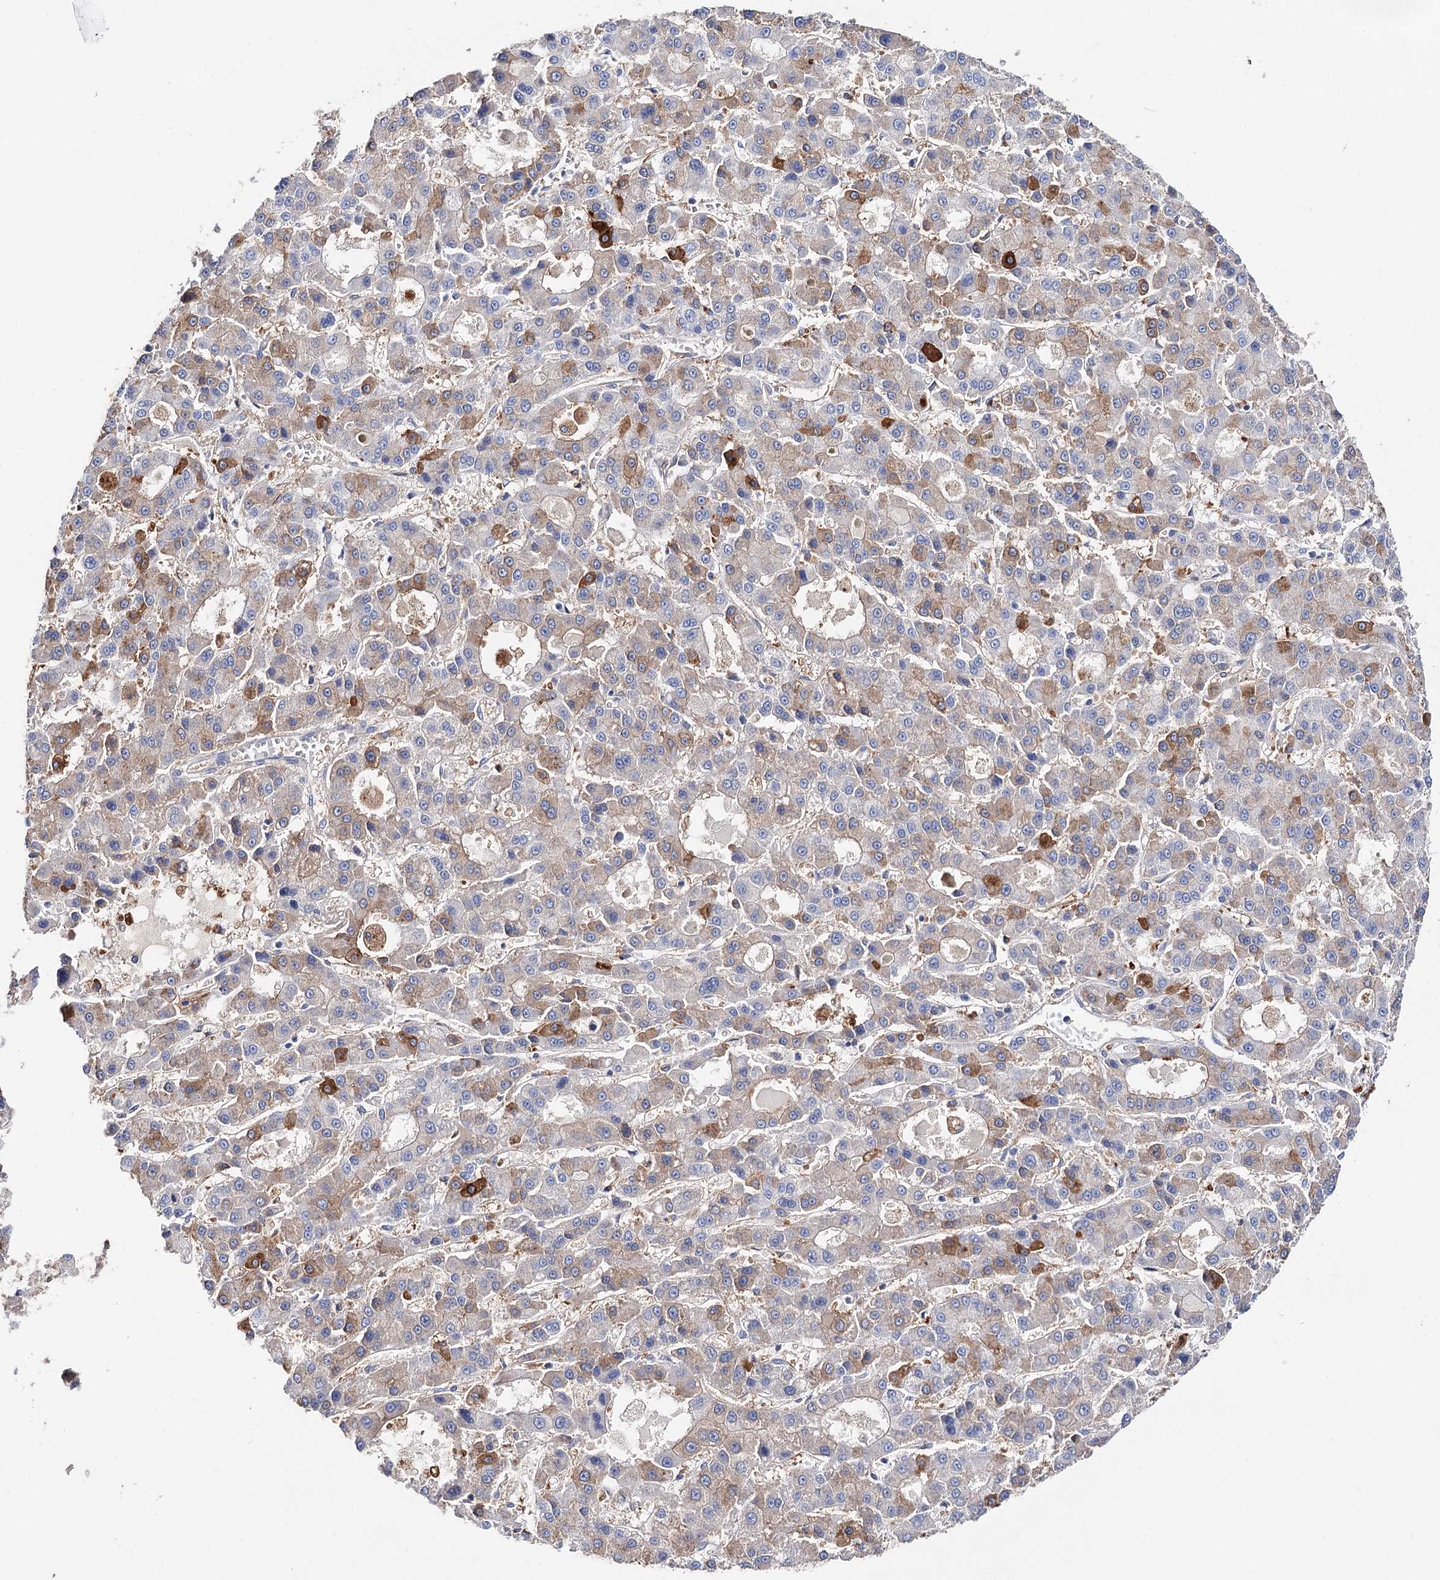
{"staining": {"intensity": "moderate", "quantity": "<25%", "location": "cytoplasmic/membranous"}, "tissue": "liver cancer", "cell_type": "Tumor cells", "image_type": "cancer", "snomed": [{"axis": "morphology", "description": "Carcinoma, Hepatocellular, NOS"}, {"axis": "topography", "description": "Liver"}], "caption": "High-magnification brightfield microscopy of hepatocellular carcinoma (liver) stained with DAB (brown) and counterstained with hematoxylin (blue). tumor cells exhibit moderate cytoplasmic/membranous staining is present in approximately<25% of cells.", "gene": "CFAP46", "patient": {"sex": "male", "age": 70}}